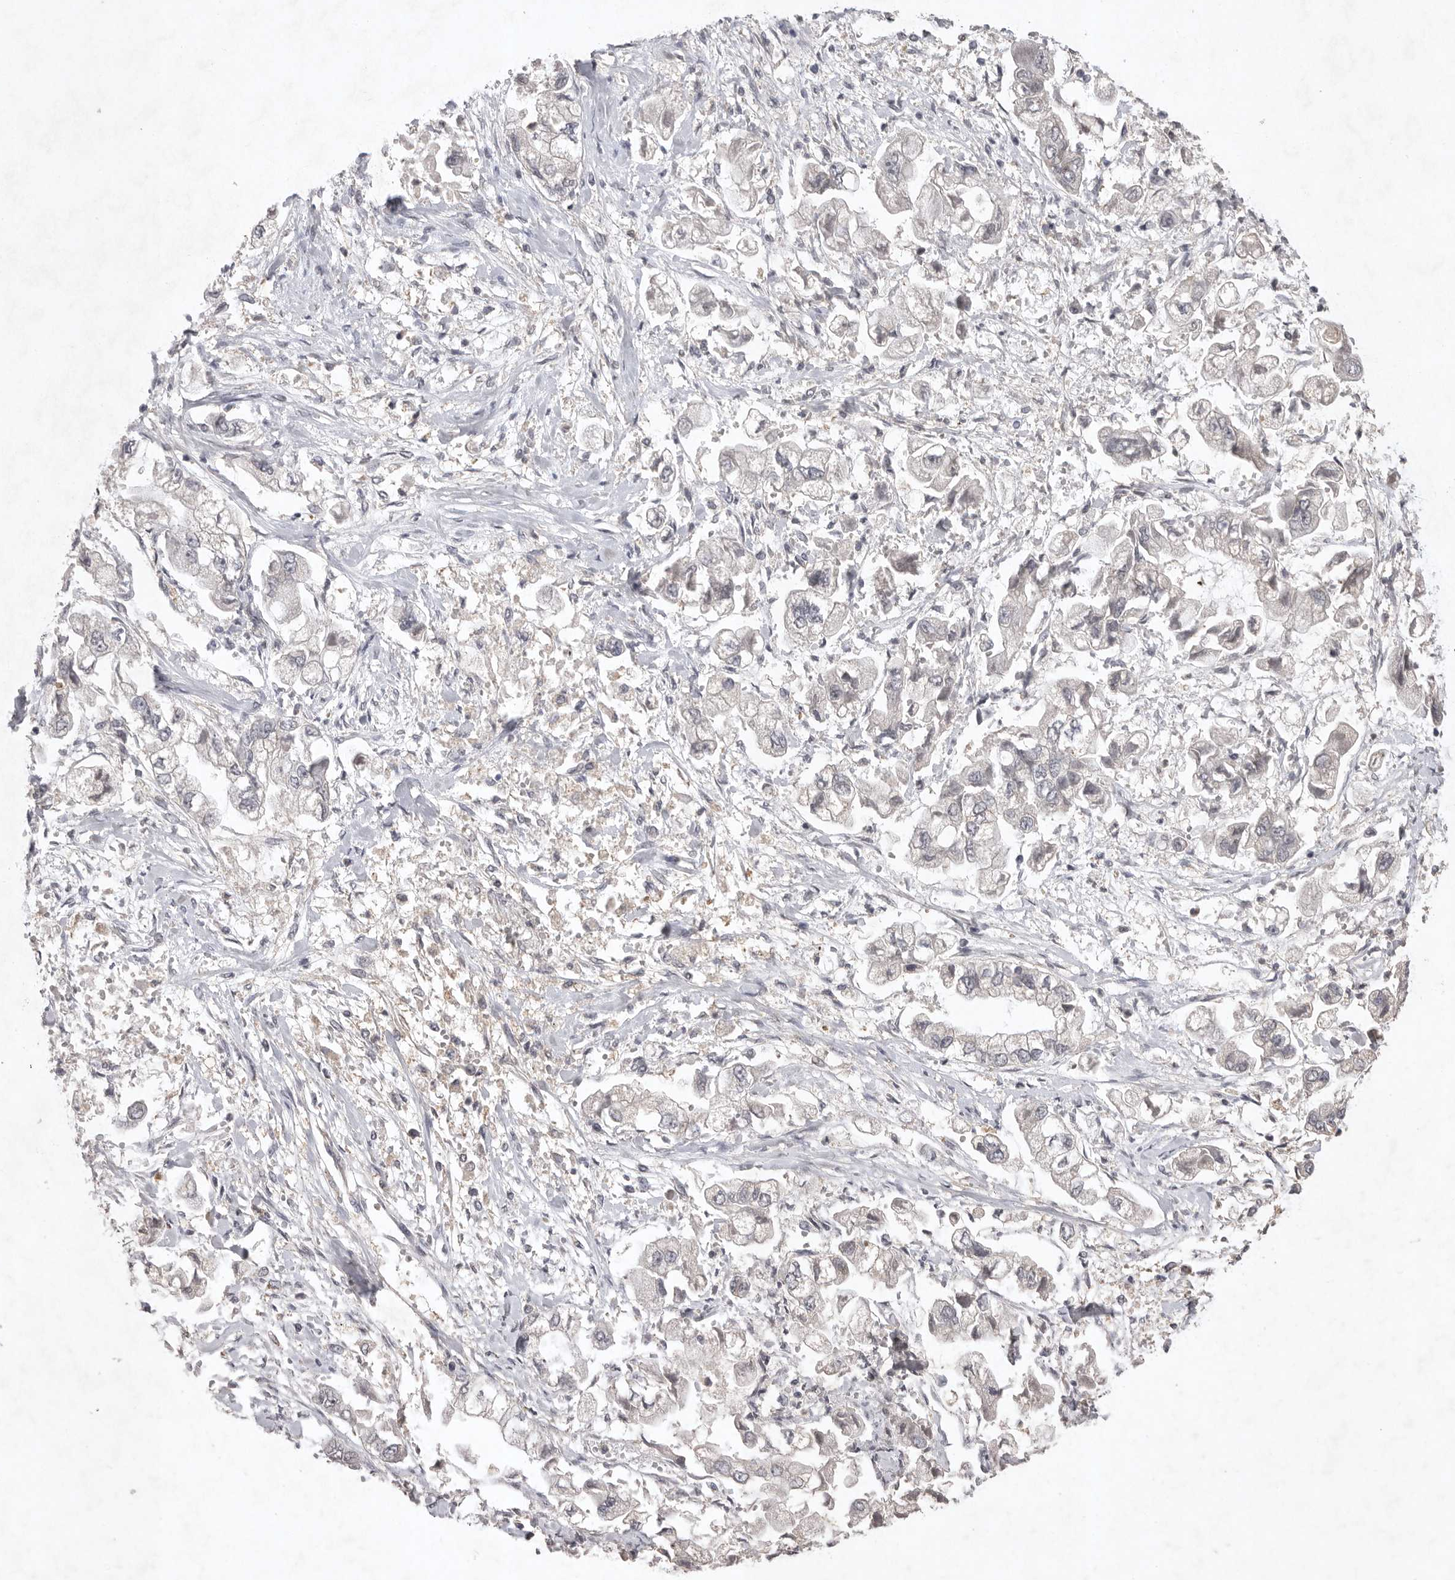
{"staining": {"intensity": "negative", "quantity": "none", "location": "none"}, "tissue": "stomach cancer", "cell_type": "Tumor cells", "image_type": "cancer", "snomed": [{"axis": "morphology", "description": "Normal tissue, NOS"}, {"axis": "morphology", "description": "Adenocarcinoma, NOS"}, {"axis": "topography", "description": "Stomach"}], "caption": "An image of human adenocarcinoma (stomach) is negative for staining in tumor cells.", "gene": "APLNR", "patient": {"sex": "male", "age": 62}}